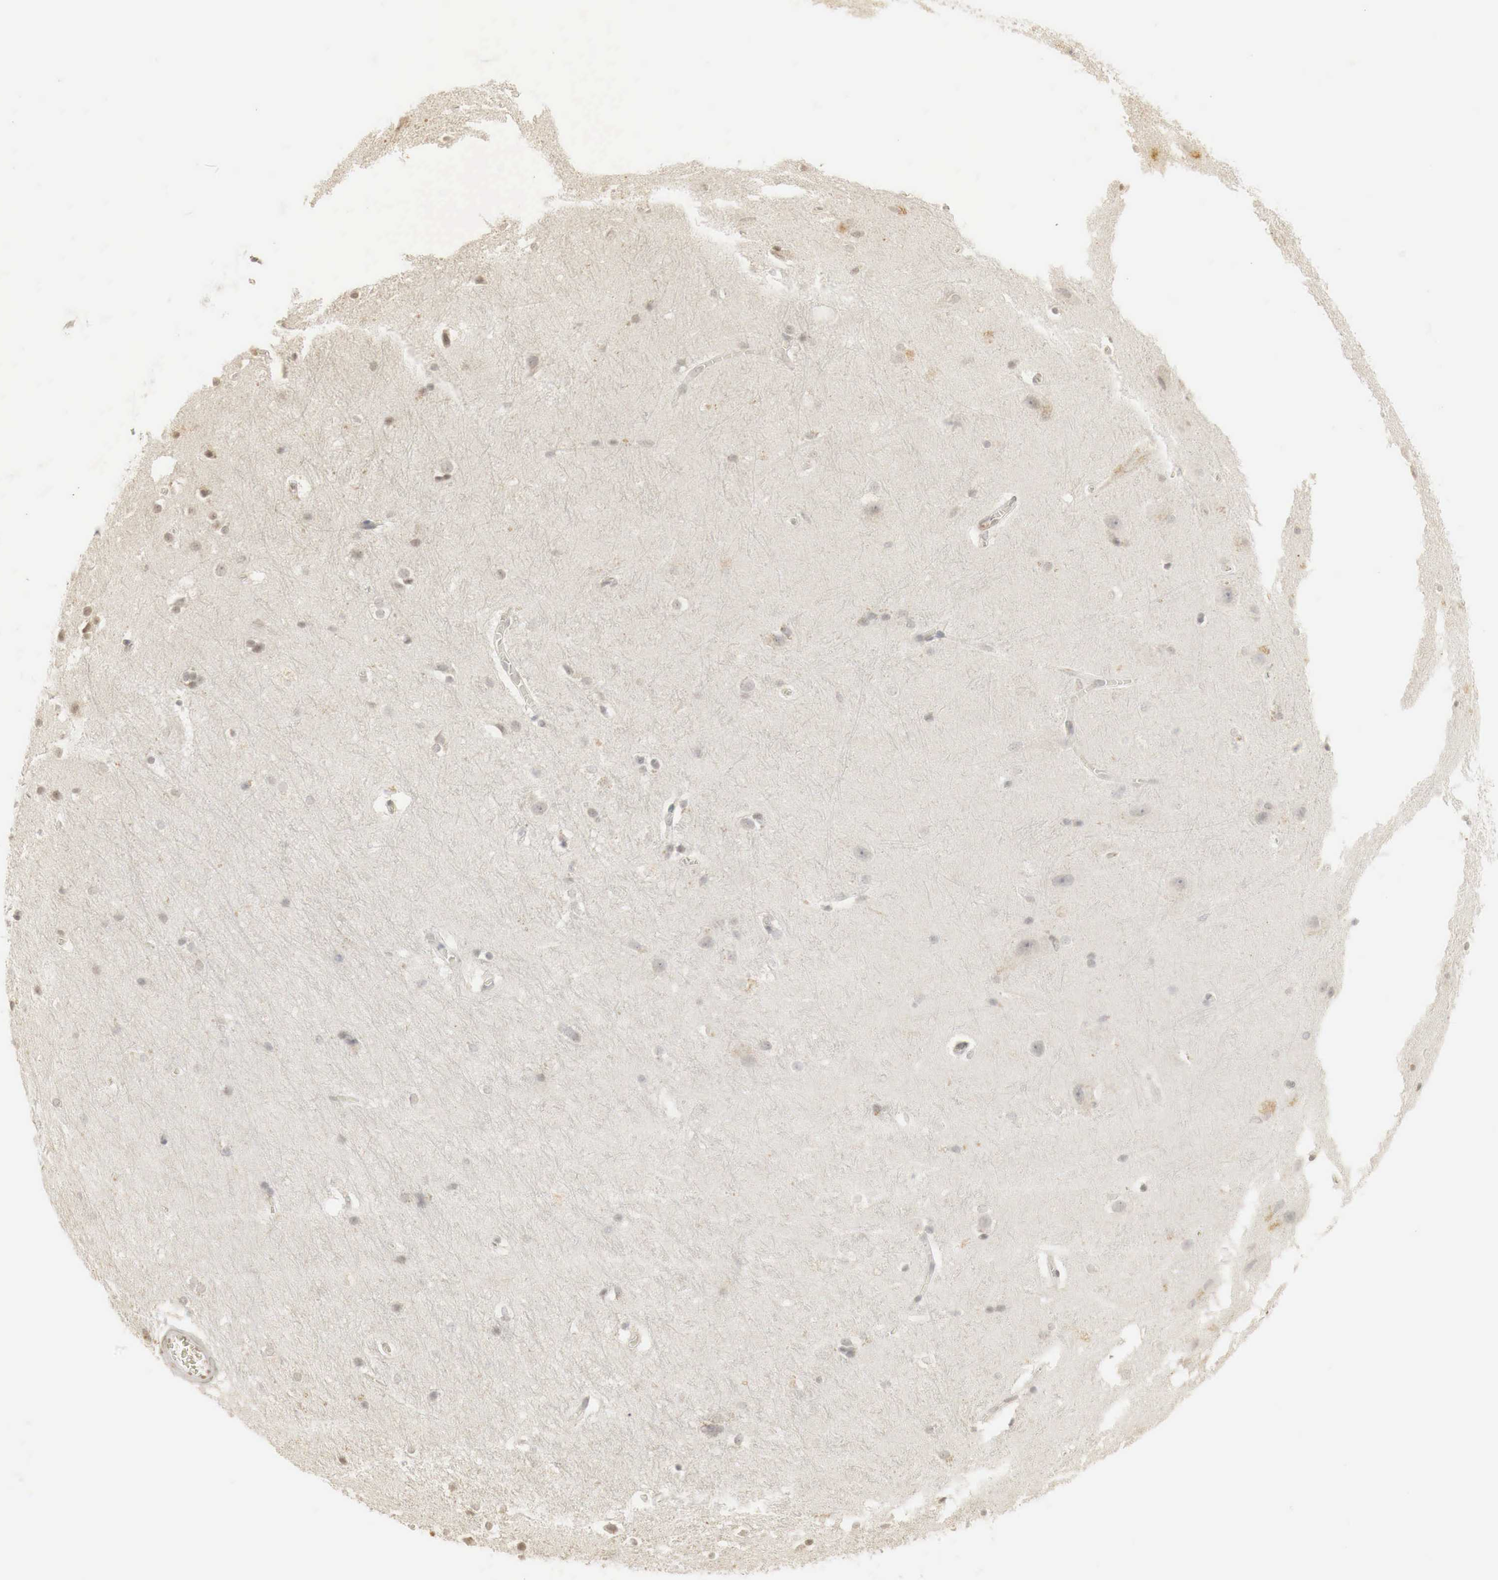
{"staining": {"intensity": "negative", "quantity": "none", "location": "none"}, "tissue": "cerebral cortex", "cell_type": "Endothelial cells", "image_type": "normal", "snomed": [{"axis": "morphology", "description": "Normal tissue, NOS"}, {"axis": "topography", "description": "Cerebral cortex"}, {"axis": "topography", "description": "Hippocampus"}], "caption": "Immunohistochemical staining of benign cerebral cortex shows no significant positivity in endothelial cells.", "gene": "ERBB4", "patient": {"sex": "female", "age": 19}}